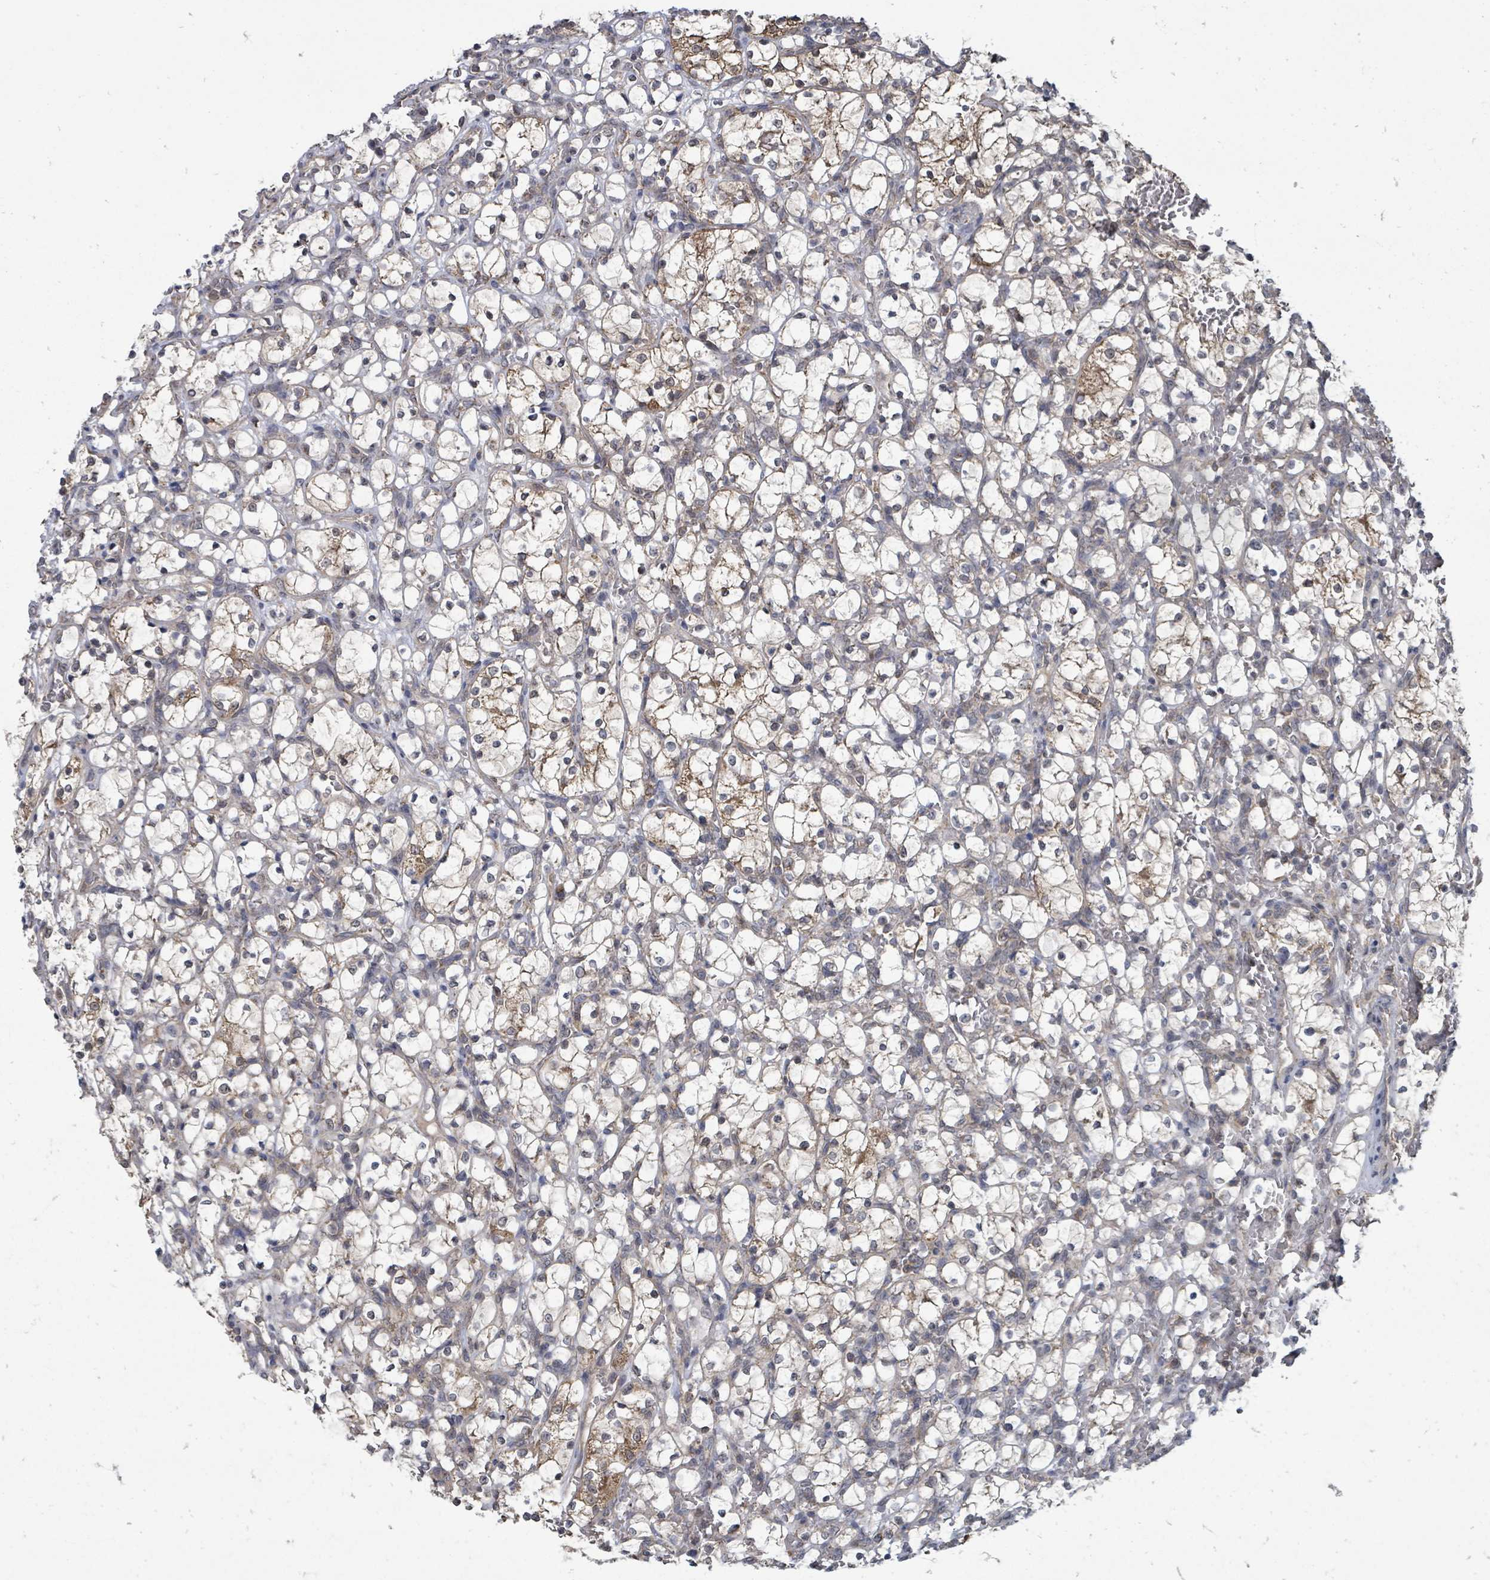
{"staining": {"intensity": "weak", "quantity": "<25%", "location": "cytoplasmic/membranous"}, "tissue": "renal cancer", "cell_type": "Tumor cells", "image_type": "cancer", "snomed": [{"axis": "morphology", "description": "Adenocarcinoma, NOS"}, {"axis": "topography", "description": "Kidney"}], "caption": "The immunohistochemistry (IHC) image has no significant expression in tumor cells of renal cancer tissue.", "gene": "MAGOHB", "patient": {"sex": "female", "age": 69}}